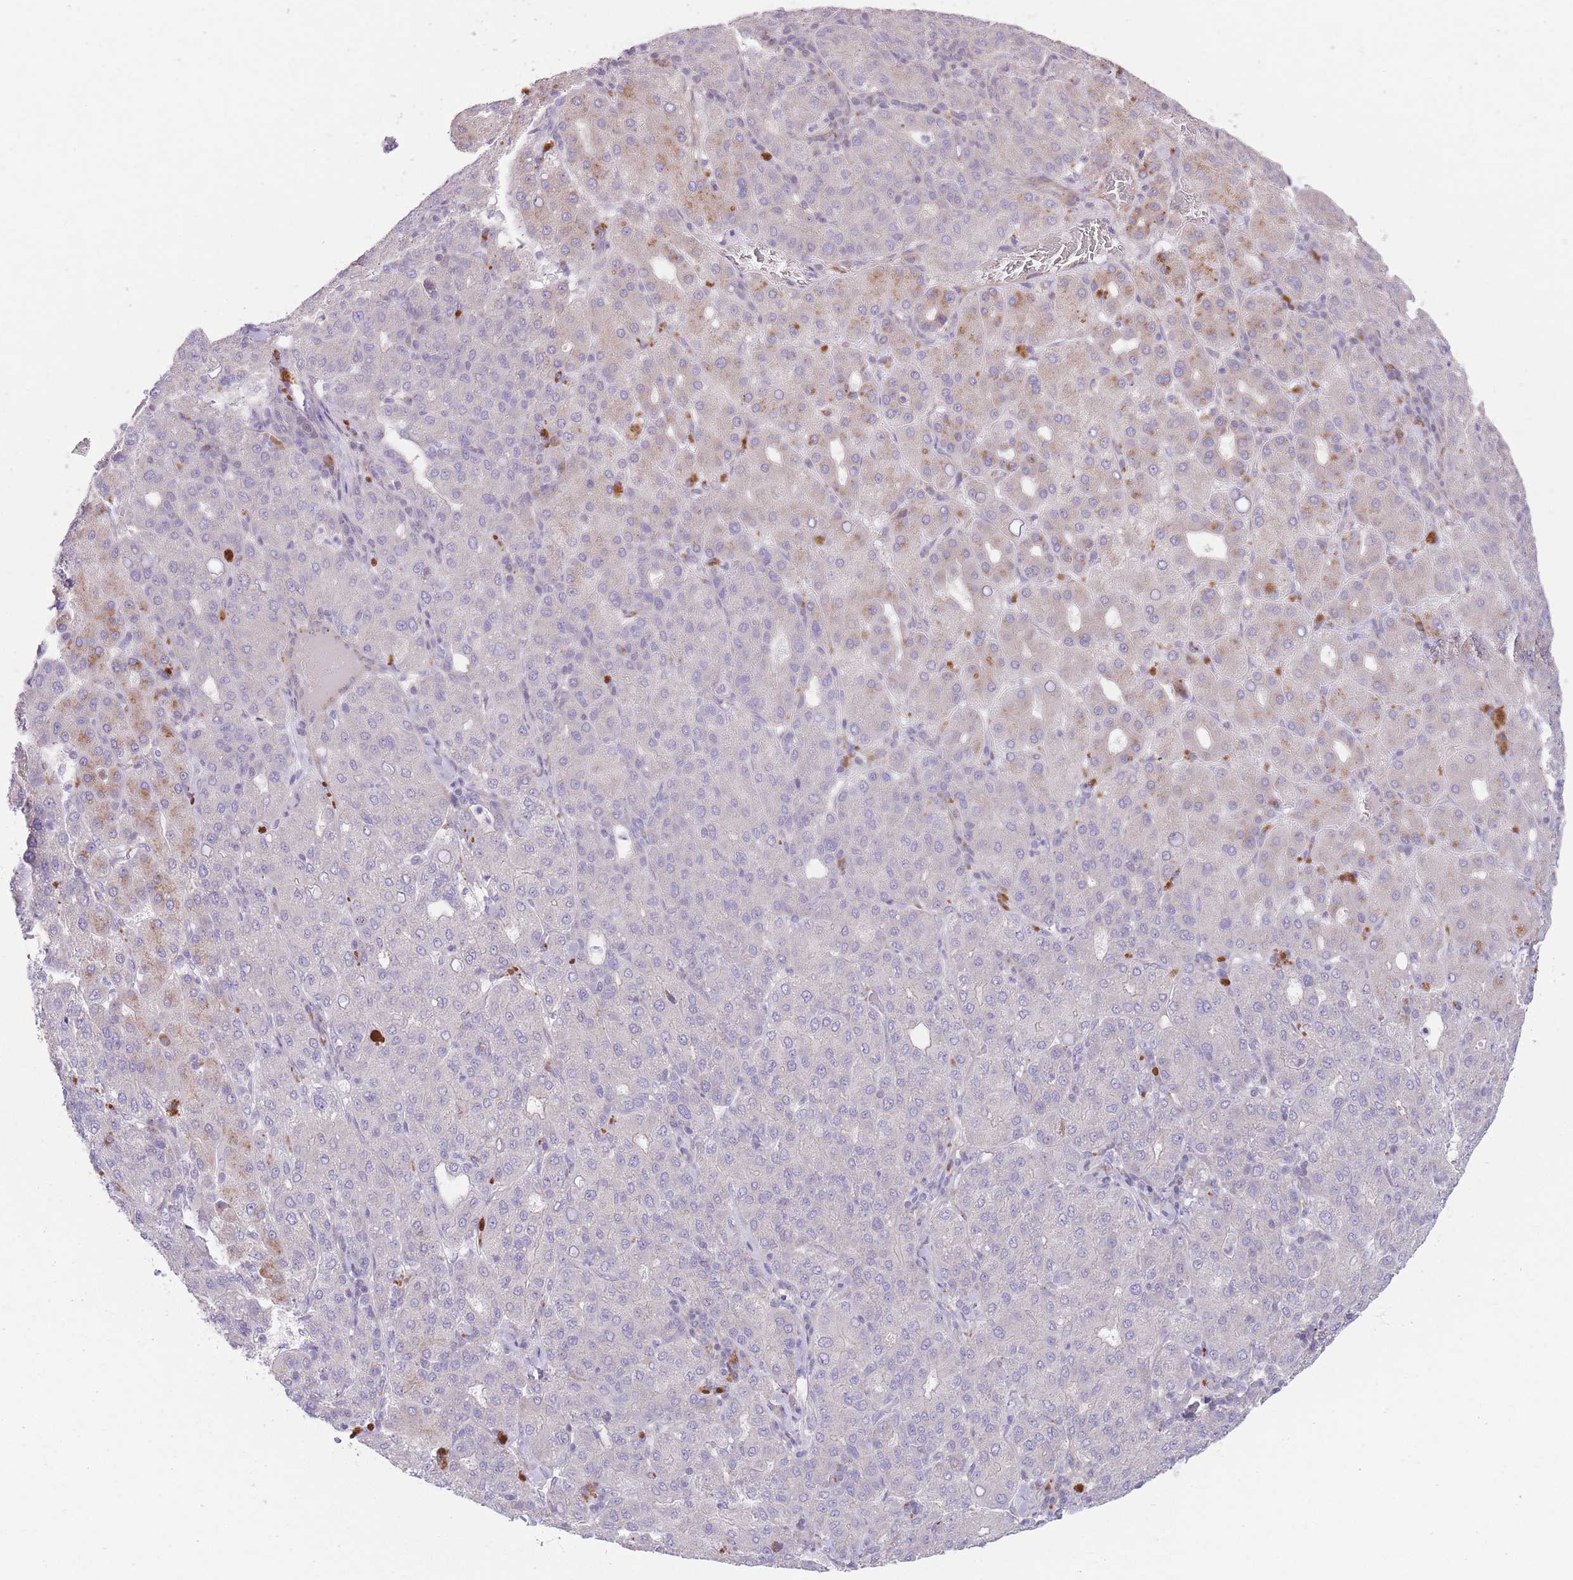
{"staining": {"intensity": "moderate", "quantity": "<25%", "location": "cytoplasmic/membranous"}, "tissue": "liver cancer", "cell_type": "Tumor cells", "image_type": "cancer", "snomed": [{"axis": "morphology", "description": "Carcinoma, Hepatocellular, NOS"}, {"axis": "topography", "description": "Liver"}], "caption": "An immunohistochemistry micrograph of neoplastic tissue is shown. Protein staining in brown highlights moderate cytoplasmic/membranous positivity in liver cancer within tumor cells. Nuclei are stained in blue.", "gene": "BOLA2B", "patient": {"sex": "male", "age": 65}}